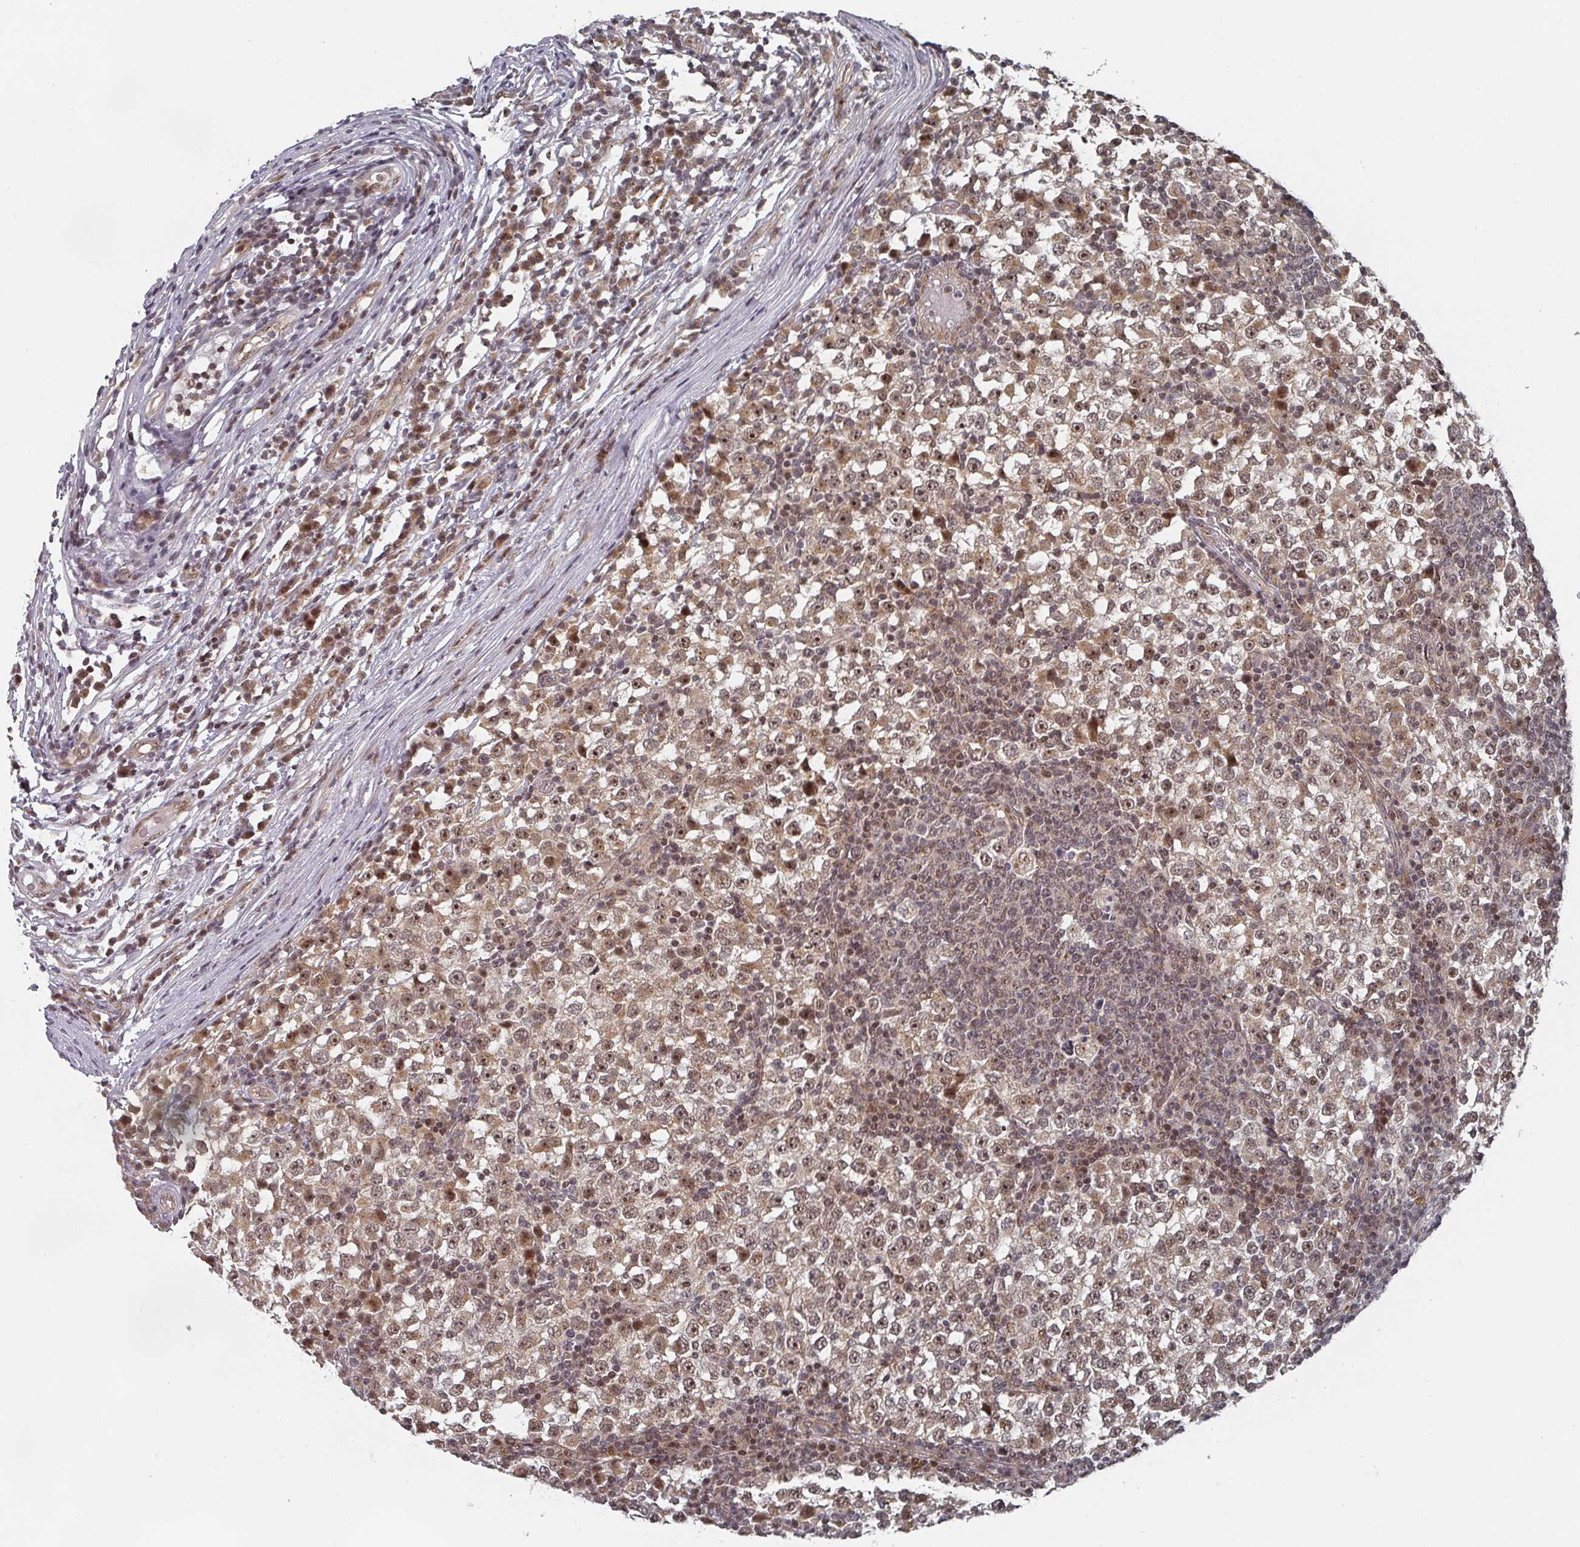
{"staining": {"intensity": "moderate", "quantity": ">75%", "location": "cytoplasmic/membranous,nuclear"}, "tissue": "testis cancer", "cell_type": "Tumor cells", "image_type": "cancer", "snomed": [{"axis": "morphology", "description": "Seminoma, NOS"}, {"axis": "topography", "description": "Testis"}], "caption": "Tumor cells show medium levels of moderate cytoplasmic/membranous and nuclear staining in about >75% of cells in human testis cancer (seminoma).", "gene": "KIF1C", "patient": {"sex": "male", "age": 65}}